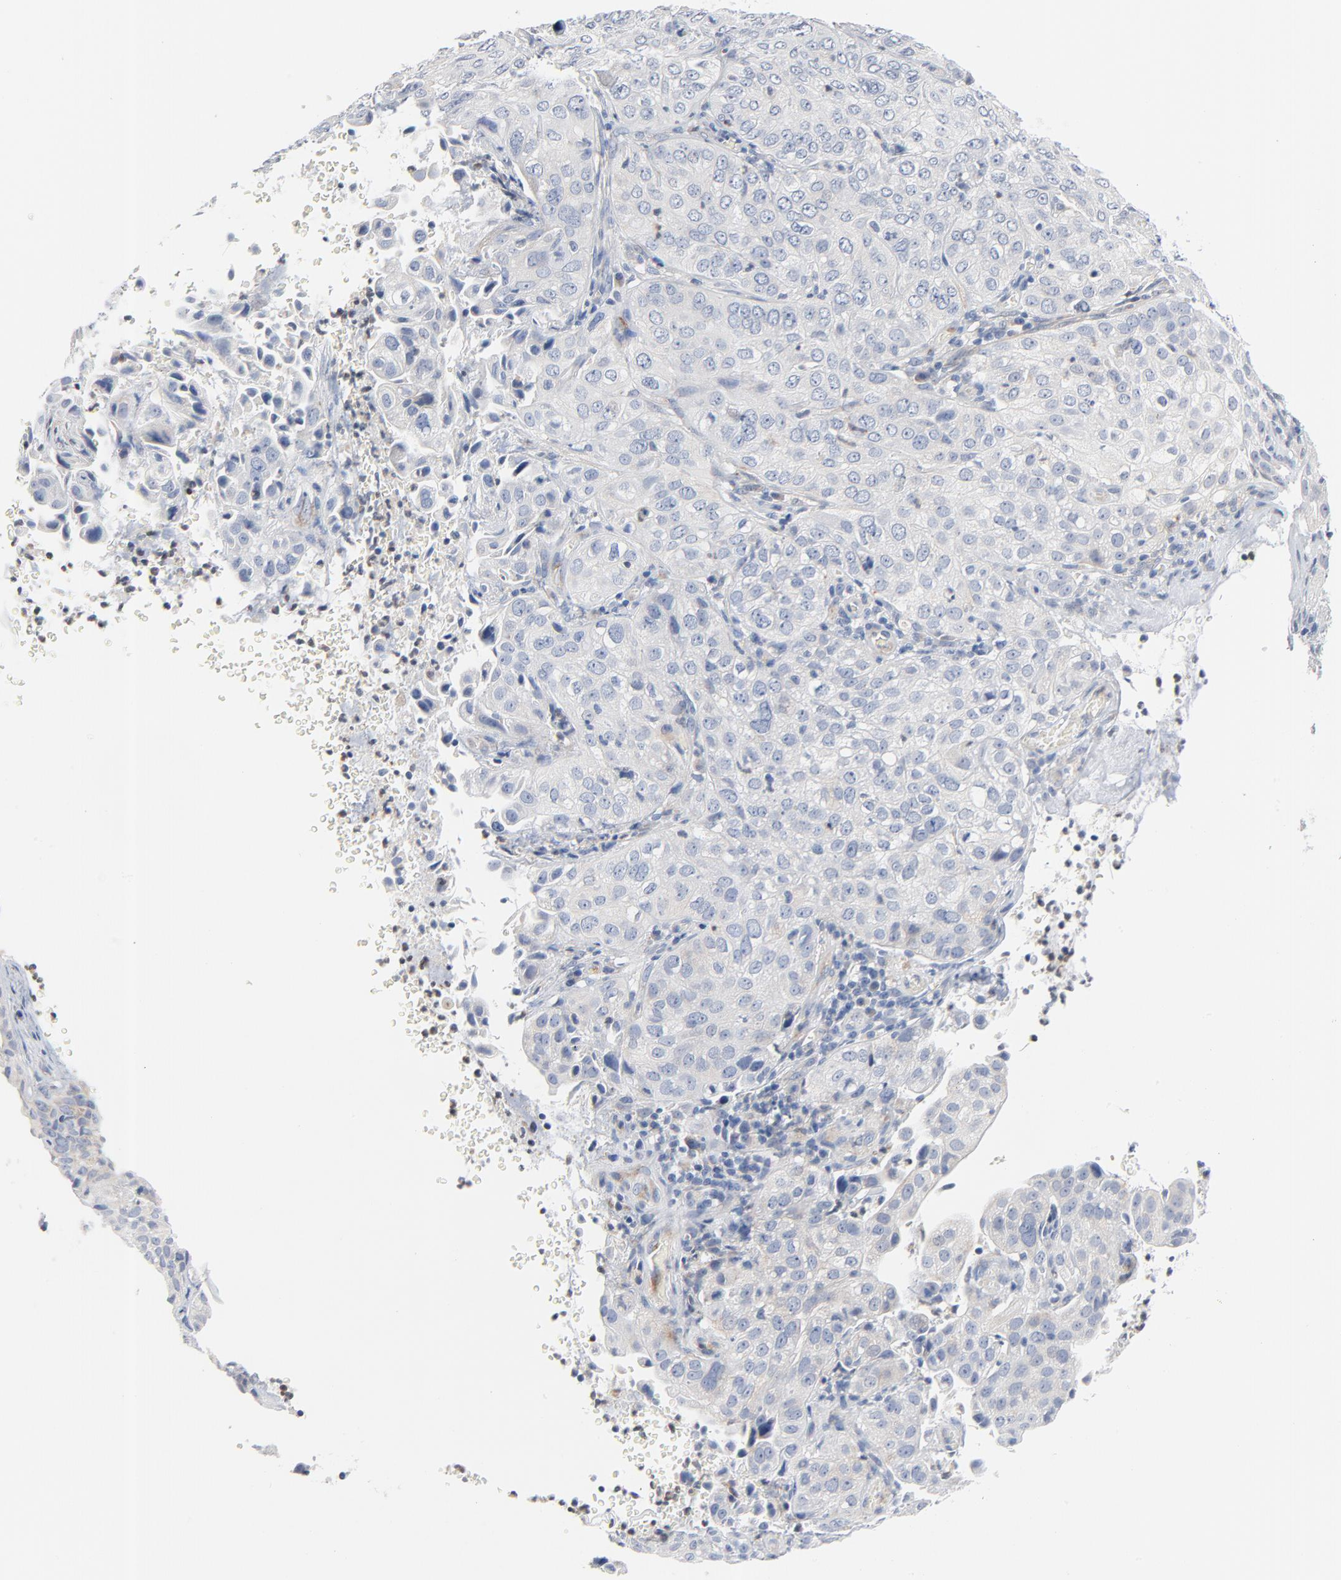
{"staining": {"intensity": "negative", "quantity": "none", "location": "none"}, "tissue": "cervical cancer", "cell_type": "Tumor cells", "image_type": "cancer", "snomed": [{"axis": "morphology", "description": "Squamous cell carcinoma, NOS"}, {"axis": "topography", "description": "Cervix"}], "caption": "High magnification brightfield microscopy of cervical cancer stained with DAB (3,3'-diaminobenzidine) (brown) and counterstained with hematoxylin (blue): tumor cells show no significant positivity. (DAB IHC visualized using brightfield microscopy, high magnification).", "gene": "IFT43", "patient": {"sex": "female", "age": 38}}